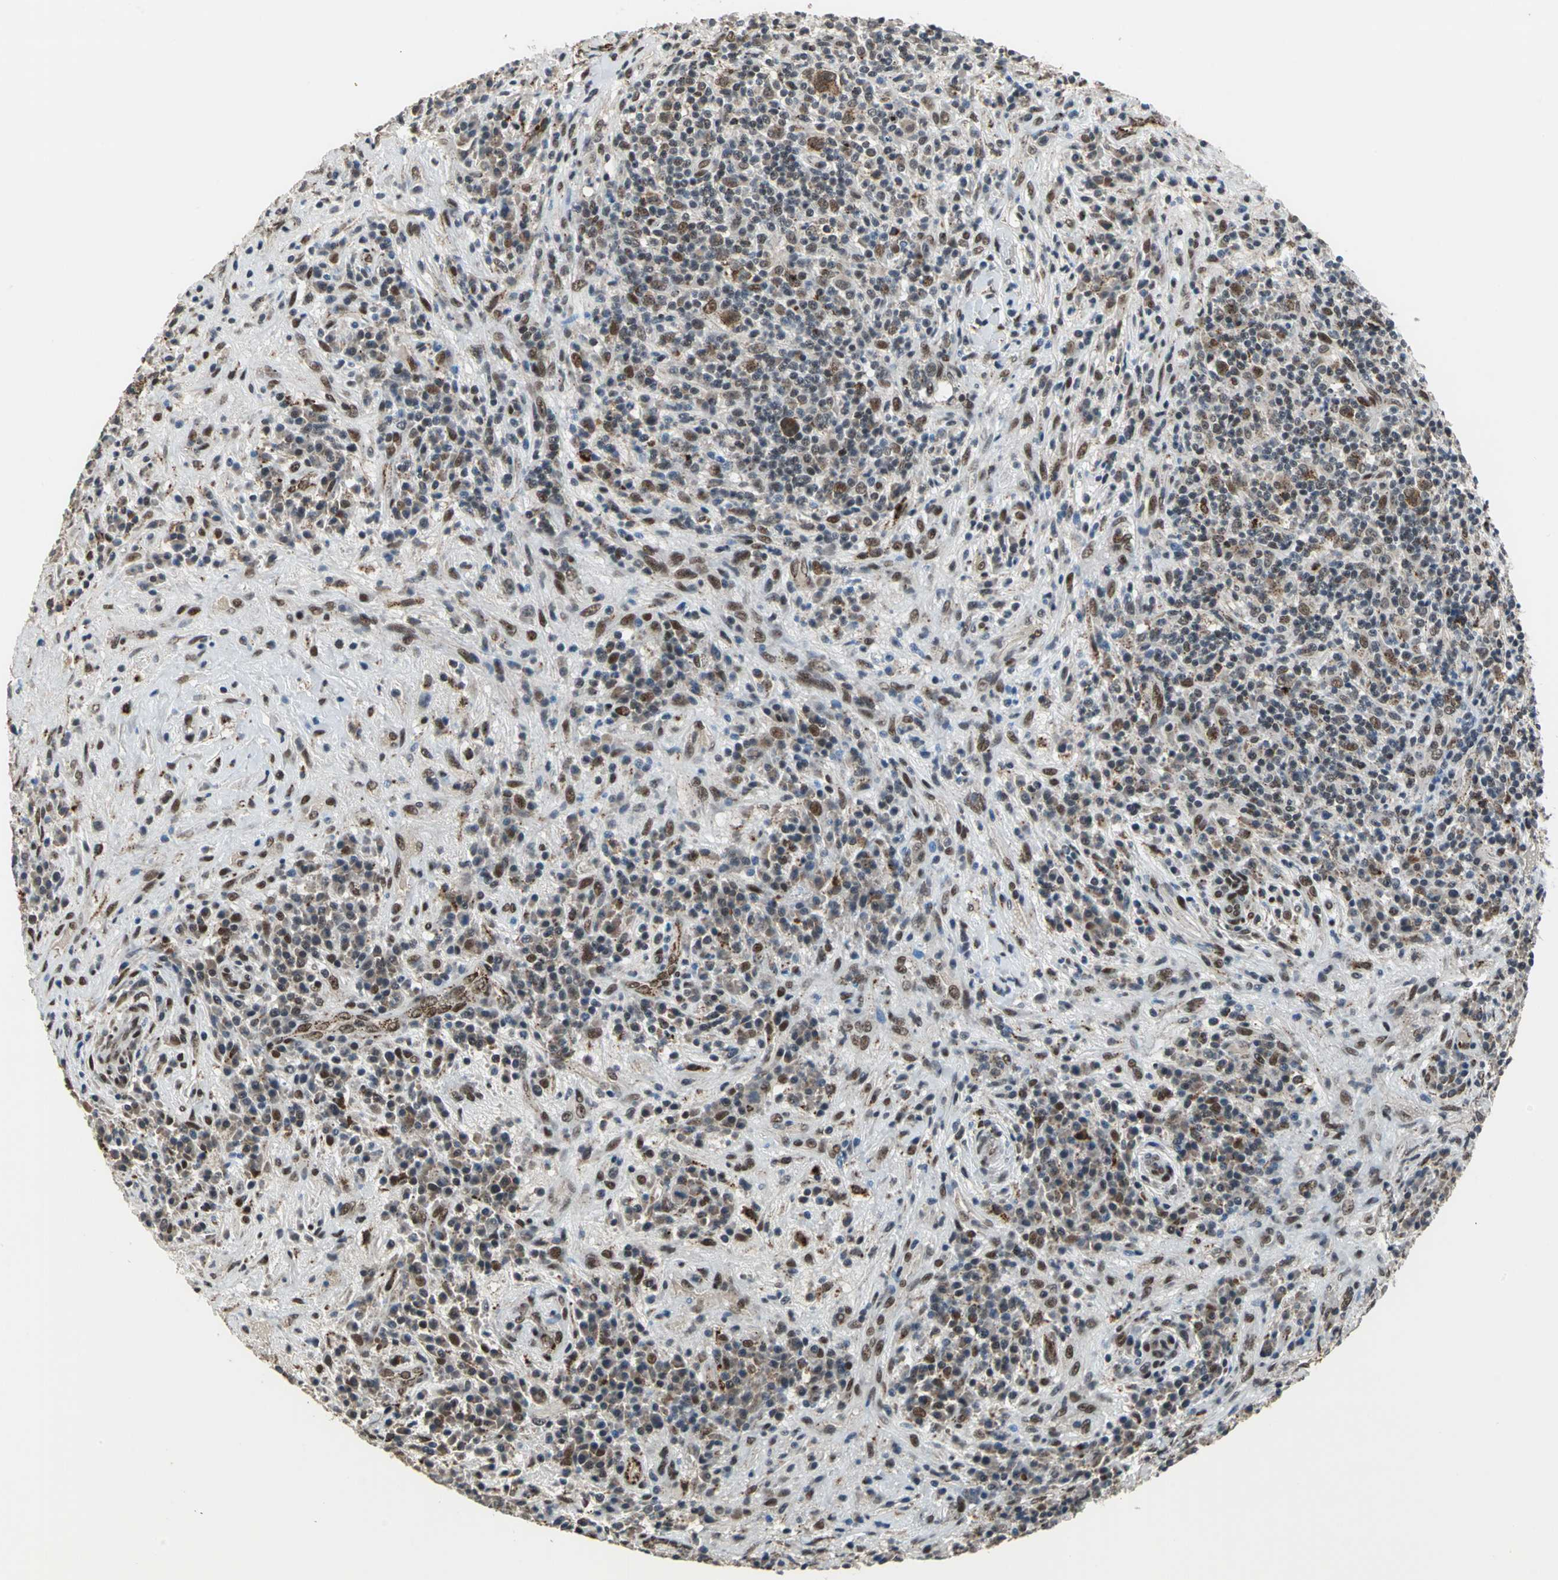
{"staining": {"intensity": "moderate", "quantity": "25%-75%", "location": "cytoplasmic/membranous,nuclear"}, "tissue": "lymphoma", "cell_type": "Tumor cells", "image_type": "cancer", "snomed": [{"axis": "morphology", "description": "Hodgkin's disease, NOS"}, {"axis": "topography", "description": "Lymph node"}], "caption": "Protein staining of Hodgkin's disease tissue reveals moderate cytoplasmic/membranous and nuclear expression in about 25%-75% of tumor cells. (DAB IHC, brown staining for protein, blue staining for nuclei).", "gene": "ELF2", "patient": {"sex": "female", "age": 25}}